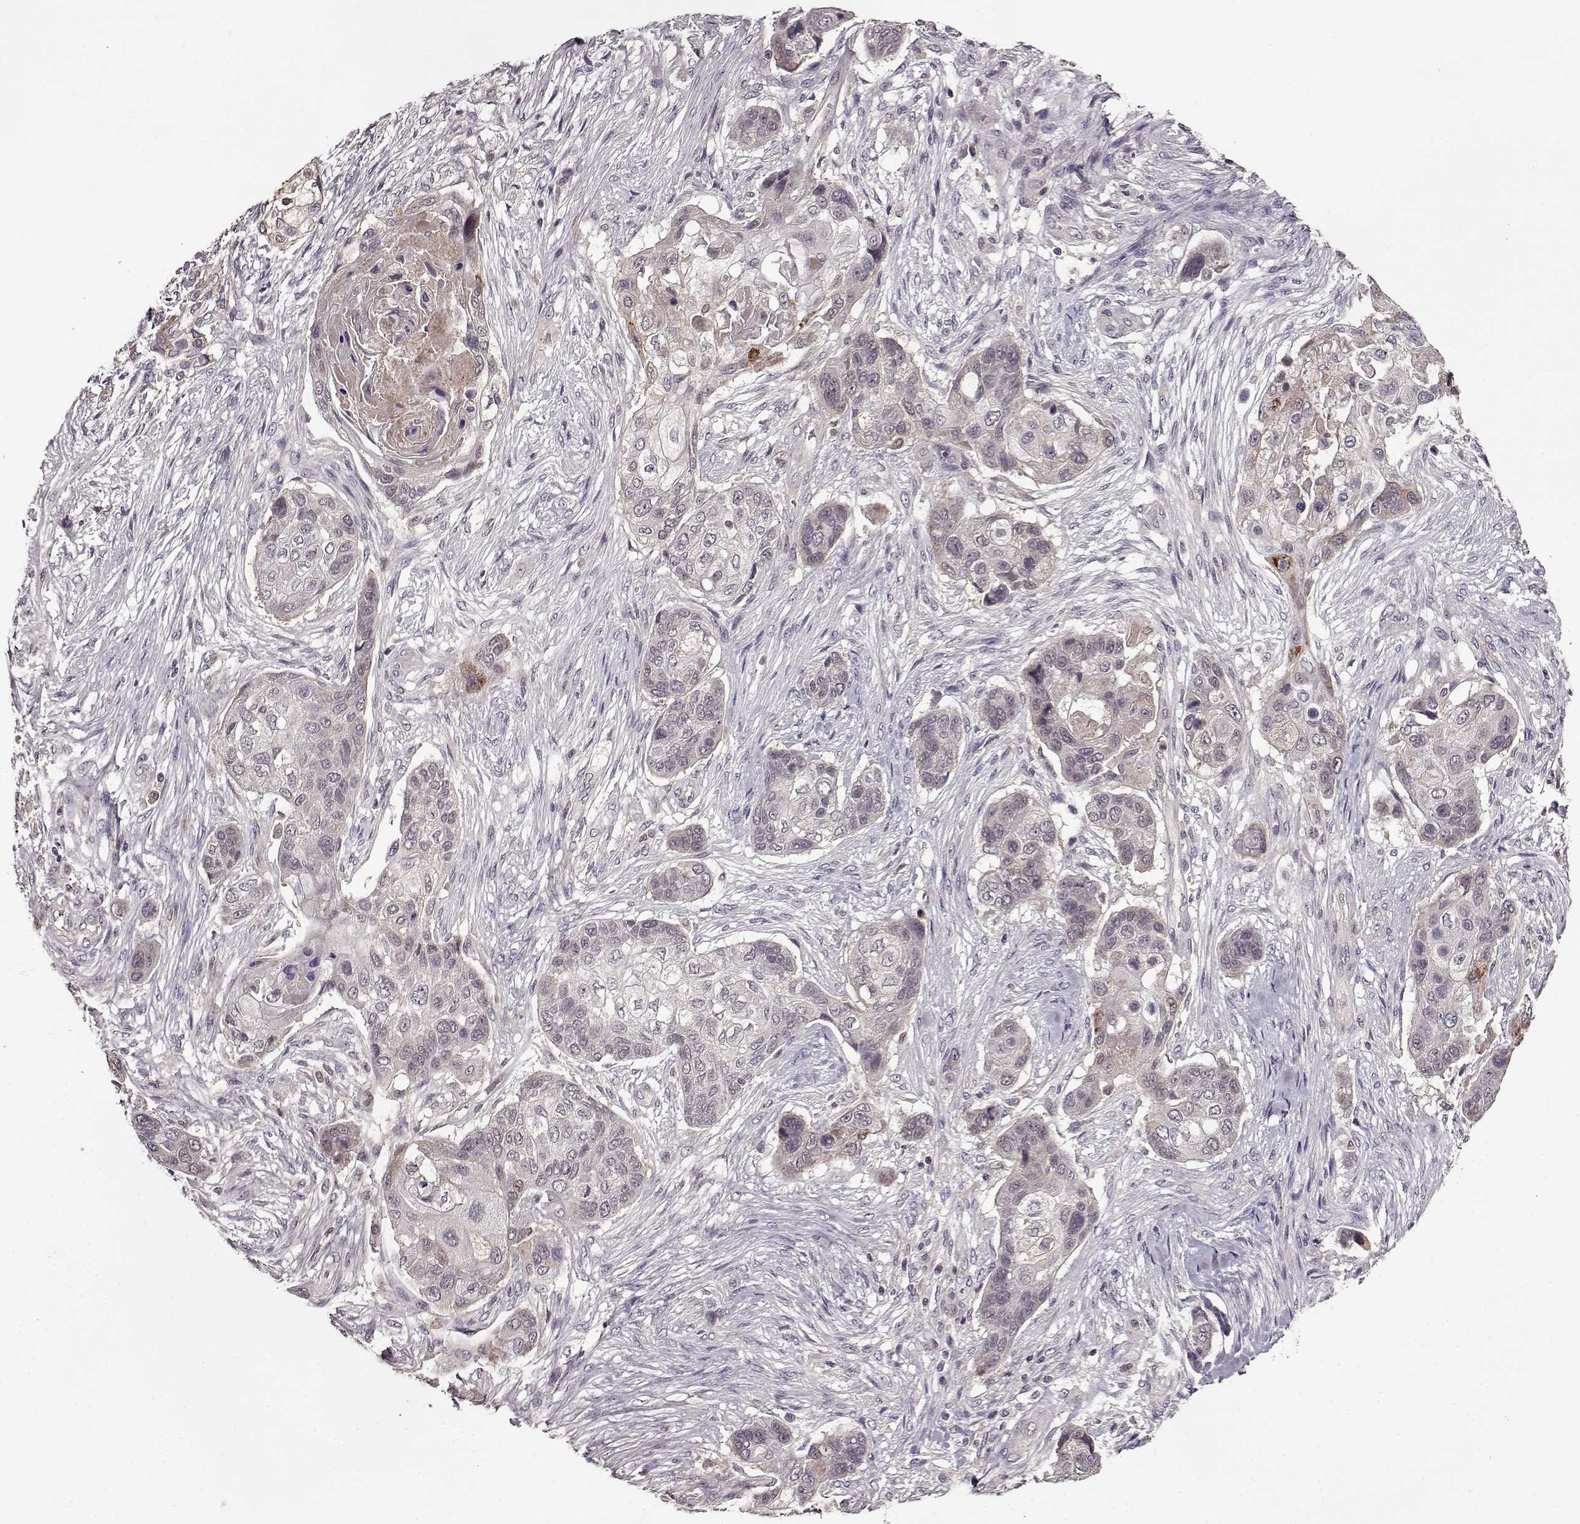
{"staining": {"intensity": "negative", "quantity": "none", "location": "none"}, "tissue": "lung cancer", "cell_type": "Tumor cells", "image_type": "cancer", "snomed": [{"axis": "morphology", "description": "Squamous cell carcinoma, NOS"}, {"axis": "topography", "description": "Lung"}], "caption": "The IHC image has no significant positivity in tumor cells of lung squamous cell carcinoma tissue. Nuclei are stained in blue.", "gene": "MAIP1", "patient": {"sex": "male", "age": 69}}